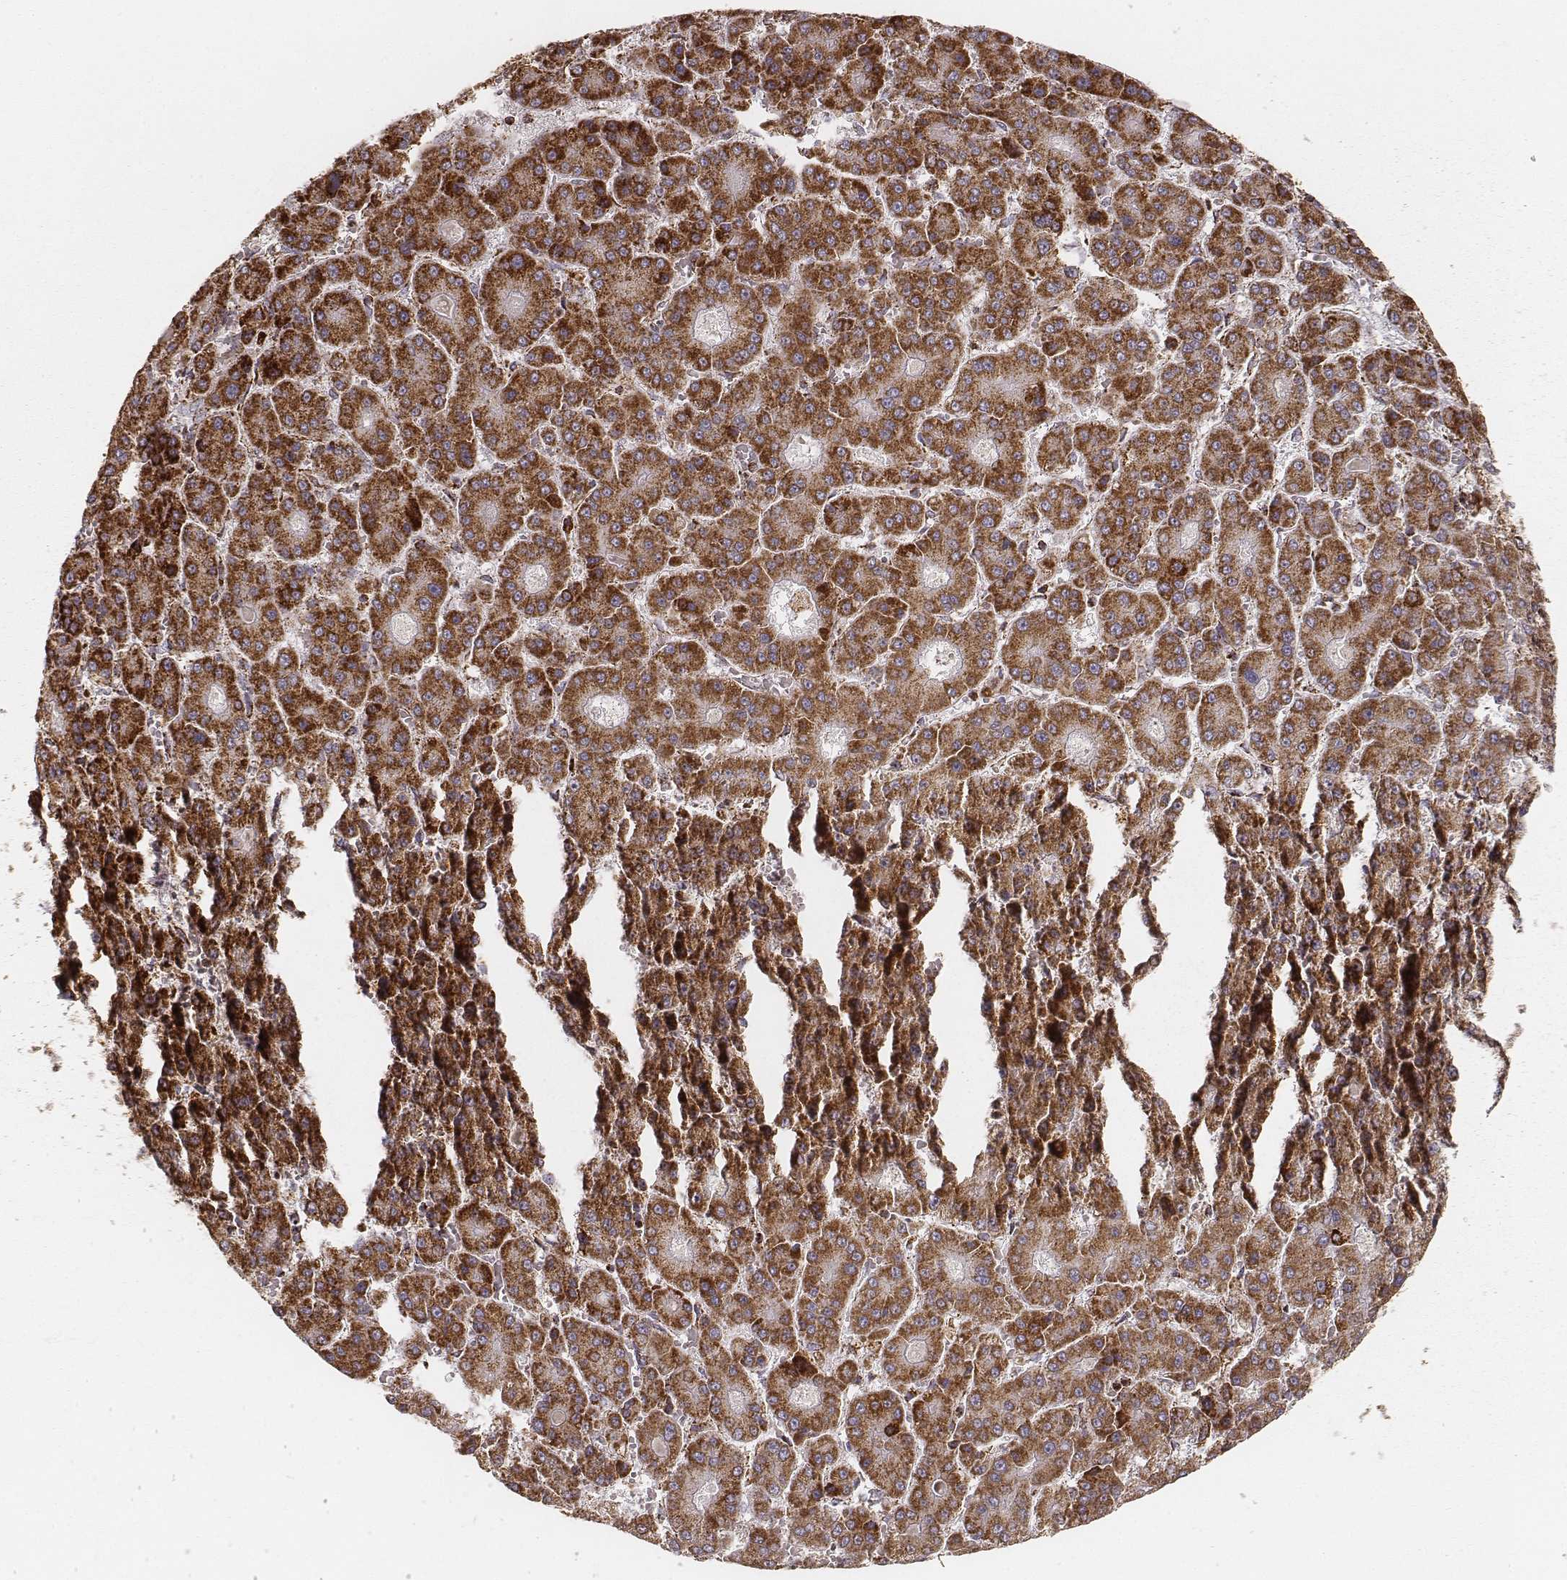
{"staining": {"intensity": "strong", "quantity": ">75%", "location": "cytoplasmic/membranous"}, "tissue": "liver cancer", "cell_type": "Tumor cells", "image_type": "cancer", "snomed": [{"axis": "morphology", "description": "Carcinoma, Hepatocellular, NOS"}, {"axis": "topography", "description": "Liver"}], "caption": "Immunohistochemical staining of human liver hepatocellular carcinoma displays strong cytoplasmic/membranous protein staining in approximately >75% of tumor cells.", "gene": "CS", "patient": {"sex": "male", "age": 70}}